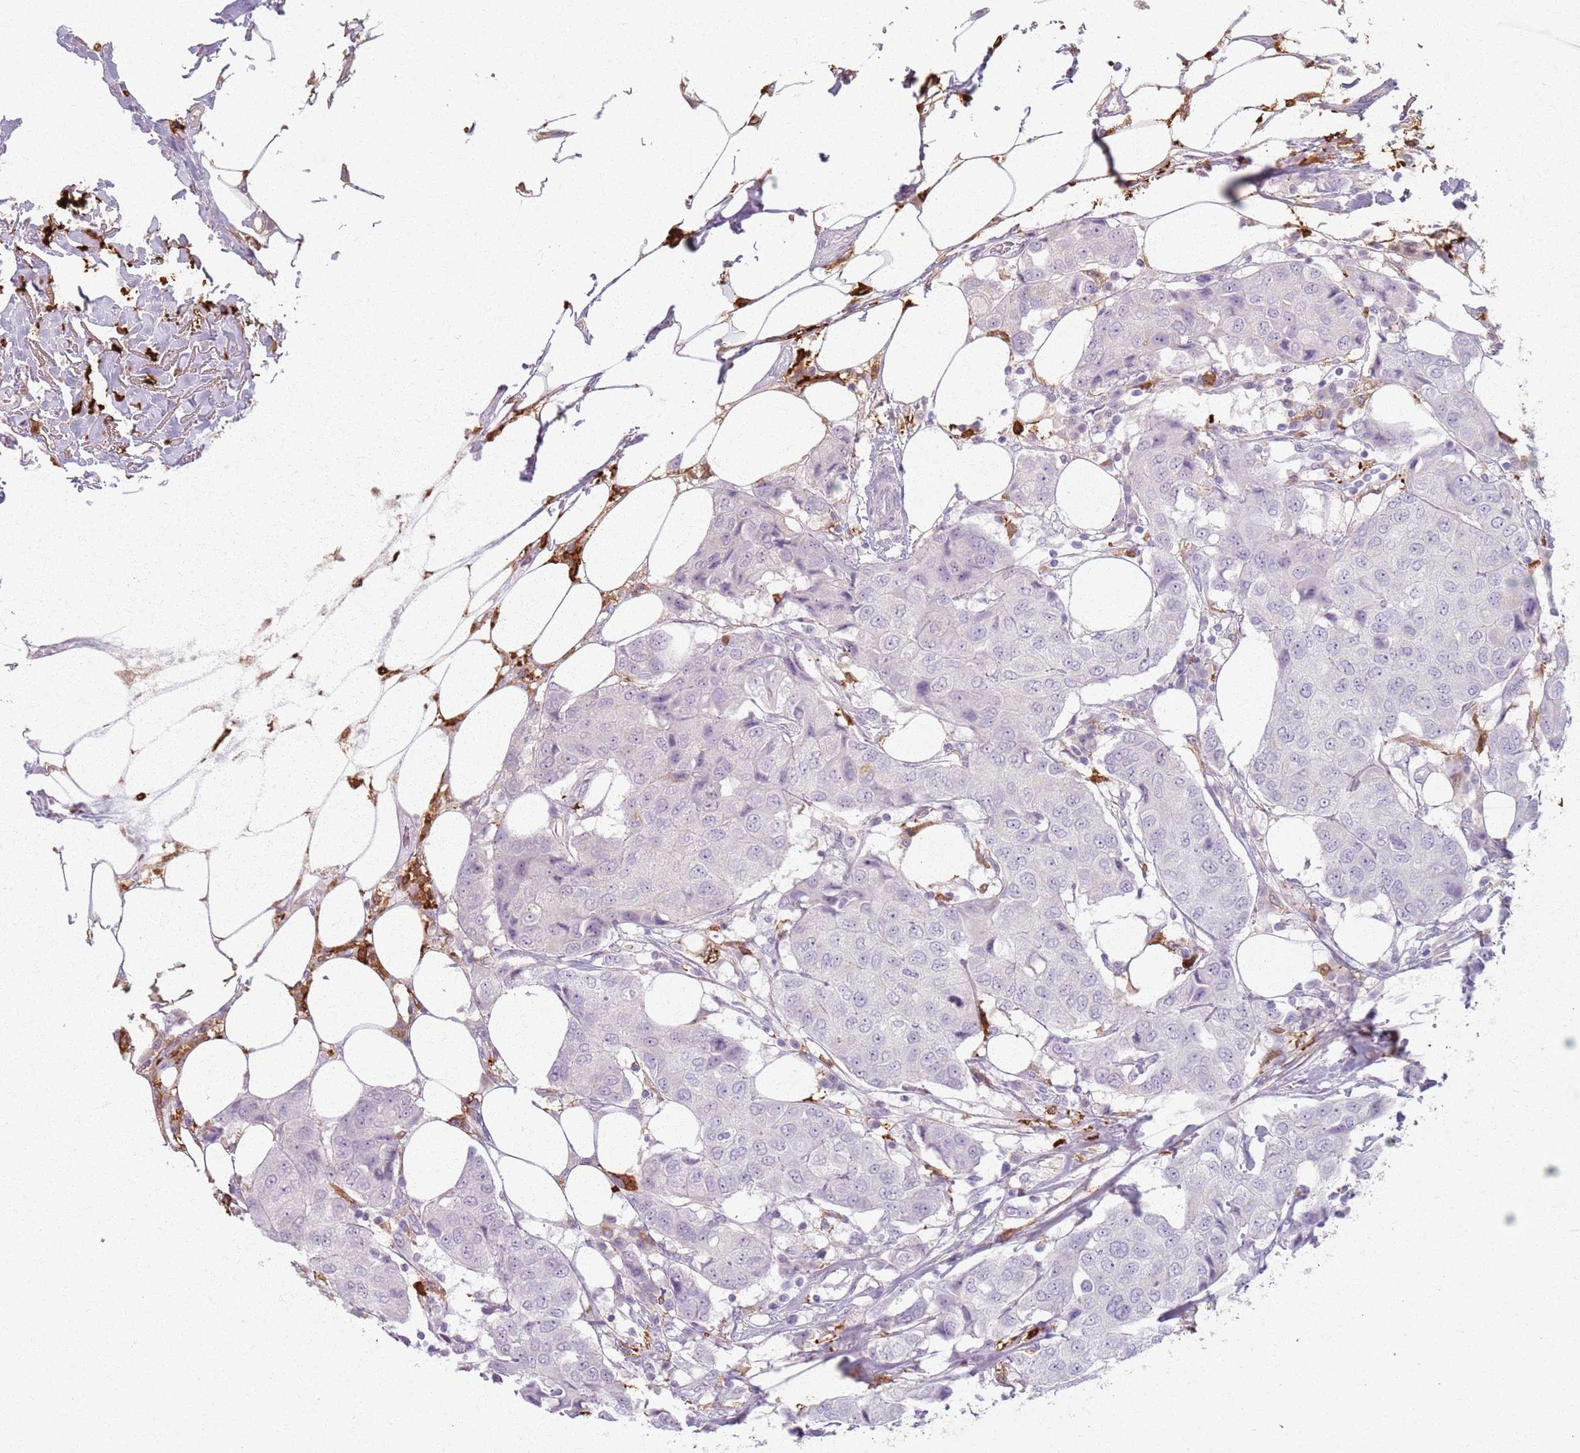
{"staining": {"intensity": "negative", "quantity": "none", "location": "none"}, "tissue": "breast cancer", "cell_type": "Tumor cells", "image_type": "cancer", "snomed": [{"axis": "morphology", "description": "Duct carcinoma"}, {"axis": "topography", "description": "Breast"}], "caption": "IHC of breast intraductal carcinoma exhibits no positivity in tumor cells.", "gene": "GDPGP1", "patient": {"sex": "female", "age": 80}}